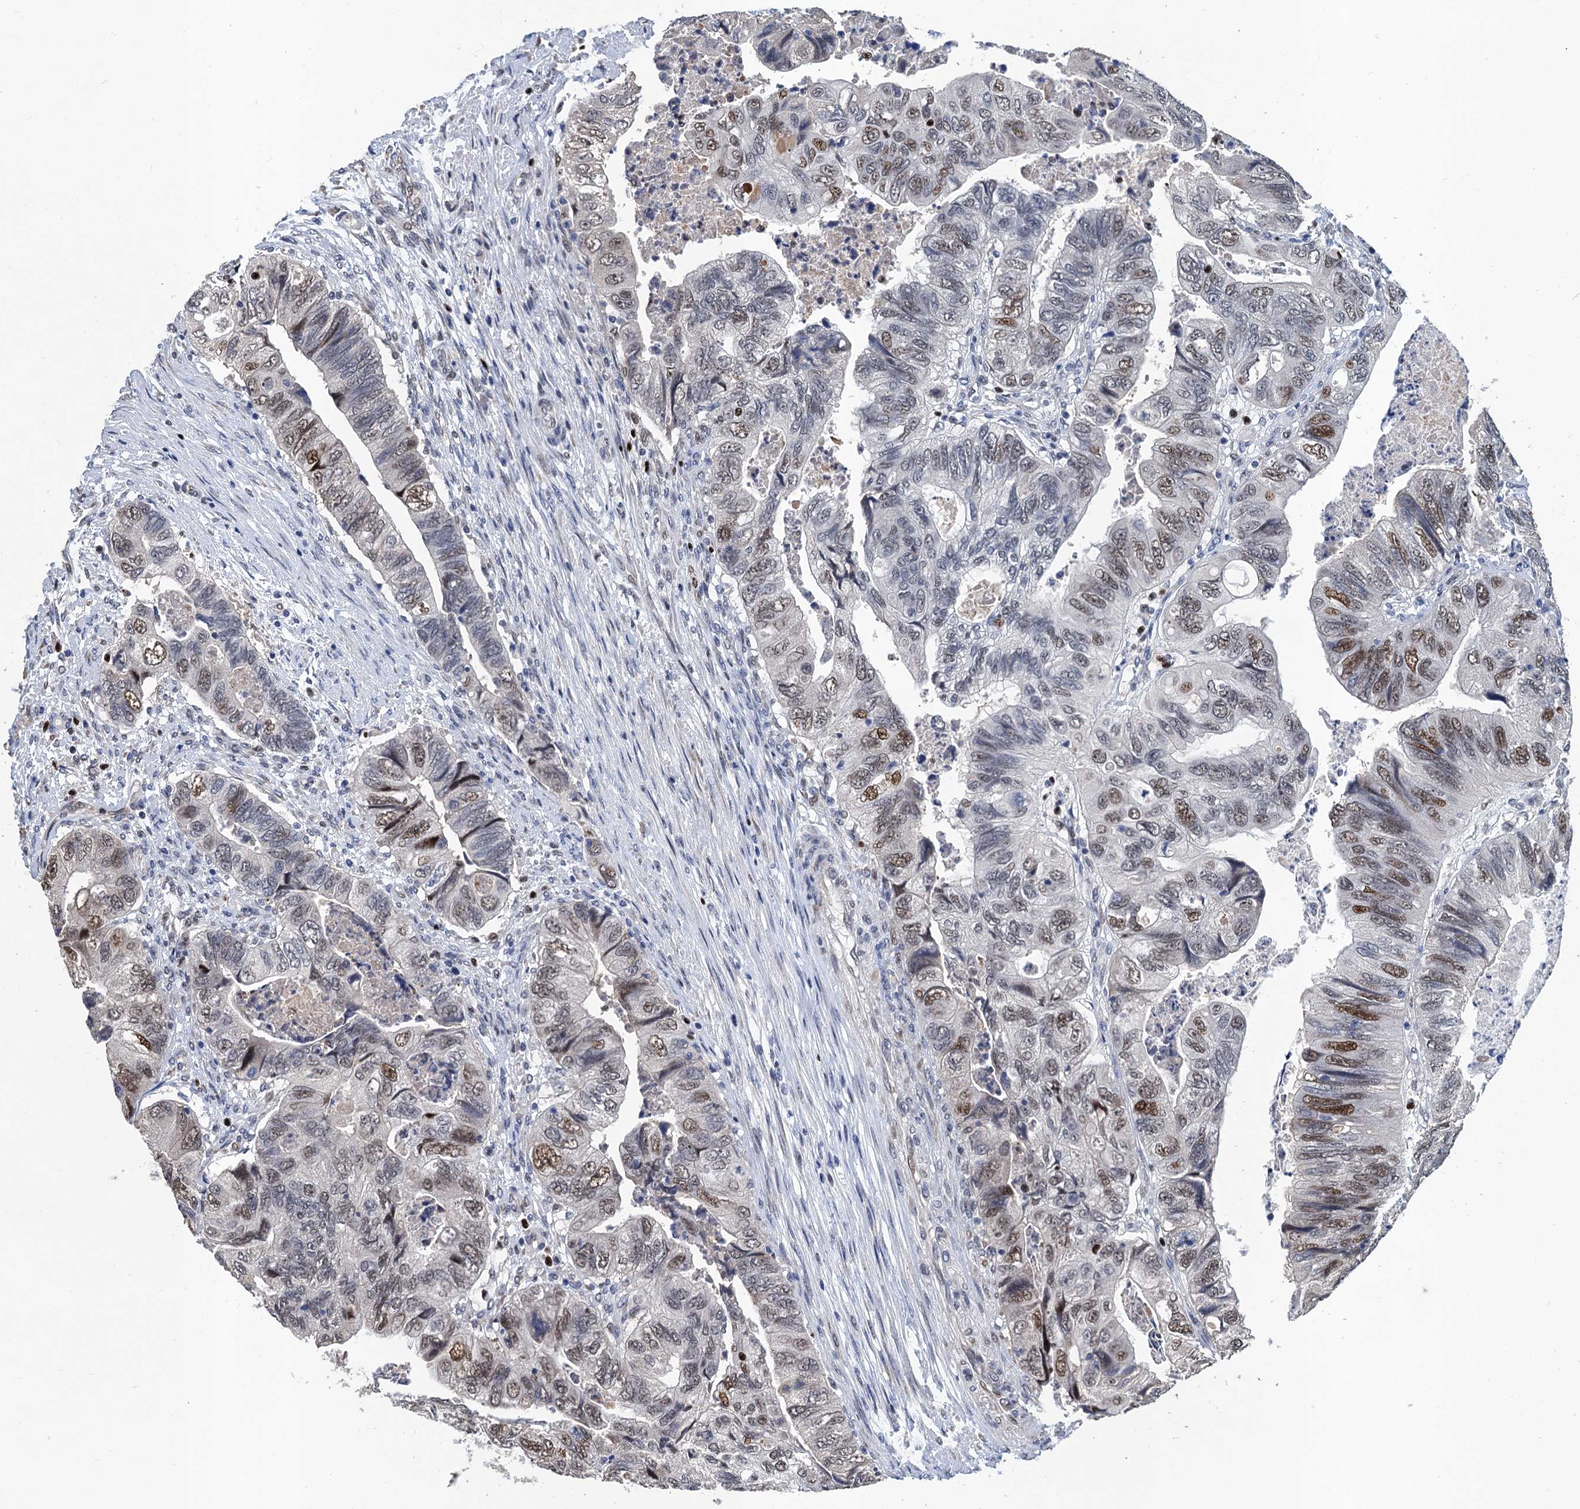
{"staining": {"intensity": "moderate", "quantity": "<25%", "location": "nuclear"}, "tissue": "colorectal cancer", "cell_type": "Tumor cells", "image_type": "cancer", "snomed": [{"axis": "morphology", "description": "Adenocarcinoma, NOS"}, {"axis": "topography", "description": "Rectum"}], "caption": "Immunohistochemistry (DAB) staining of colorectal cancer (adenocarcinoma) exhibits moderate nuclear protein expression in approximately <25% of tumor cells.", "gene": "TSEN34", "patient": {"sex": "male", "age": 63}}